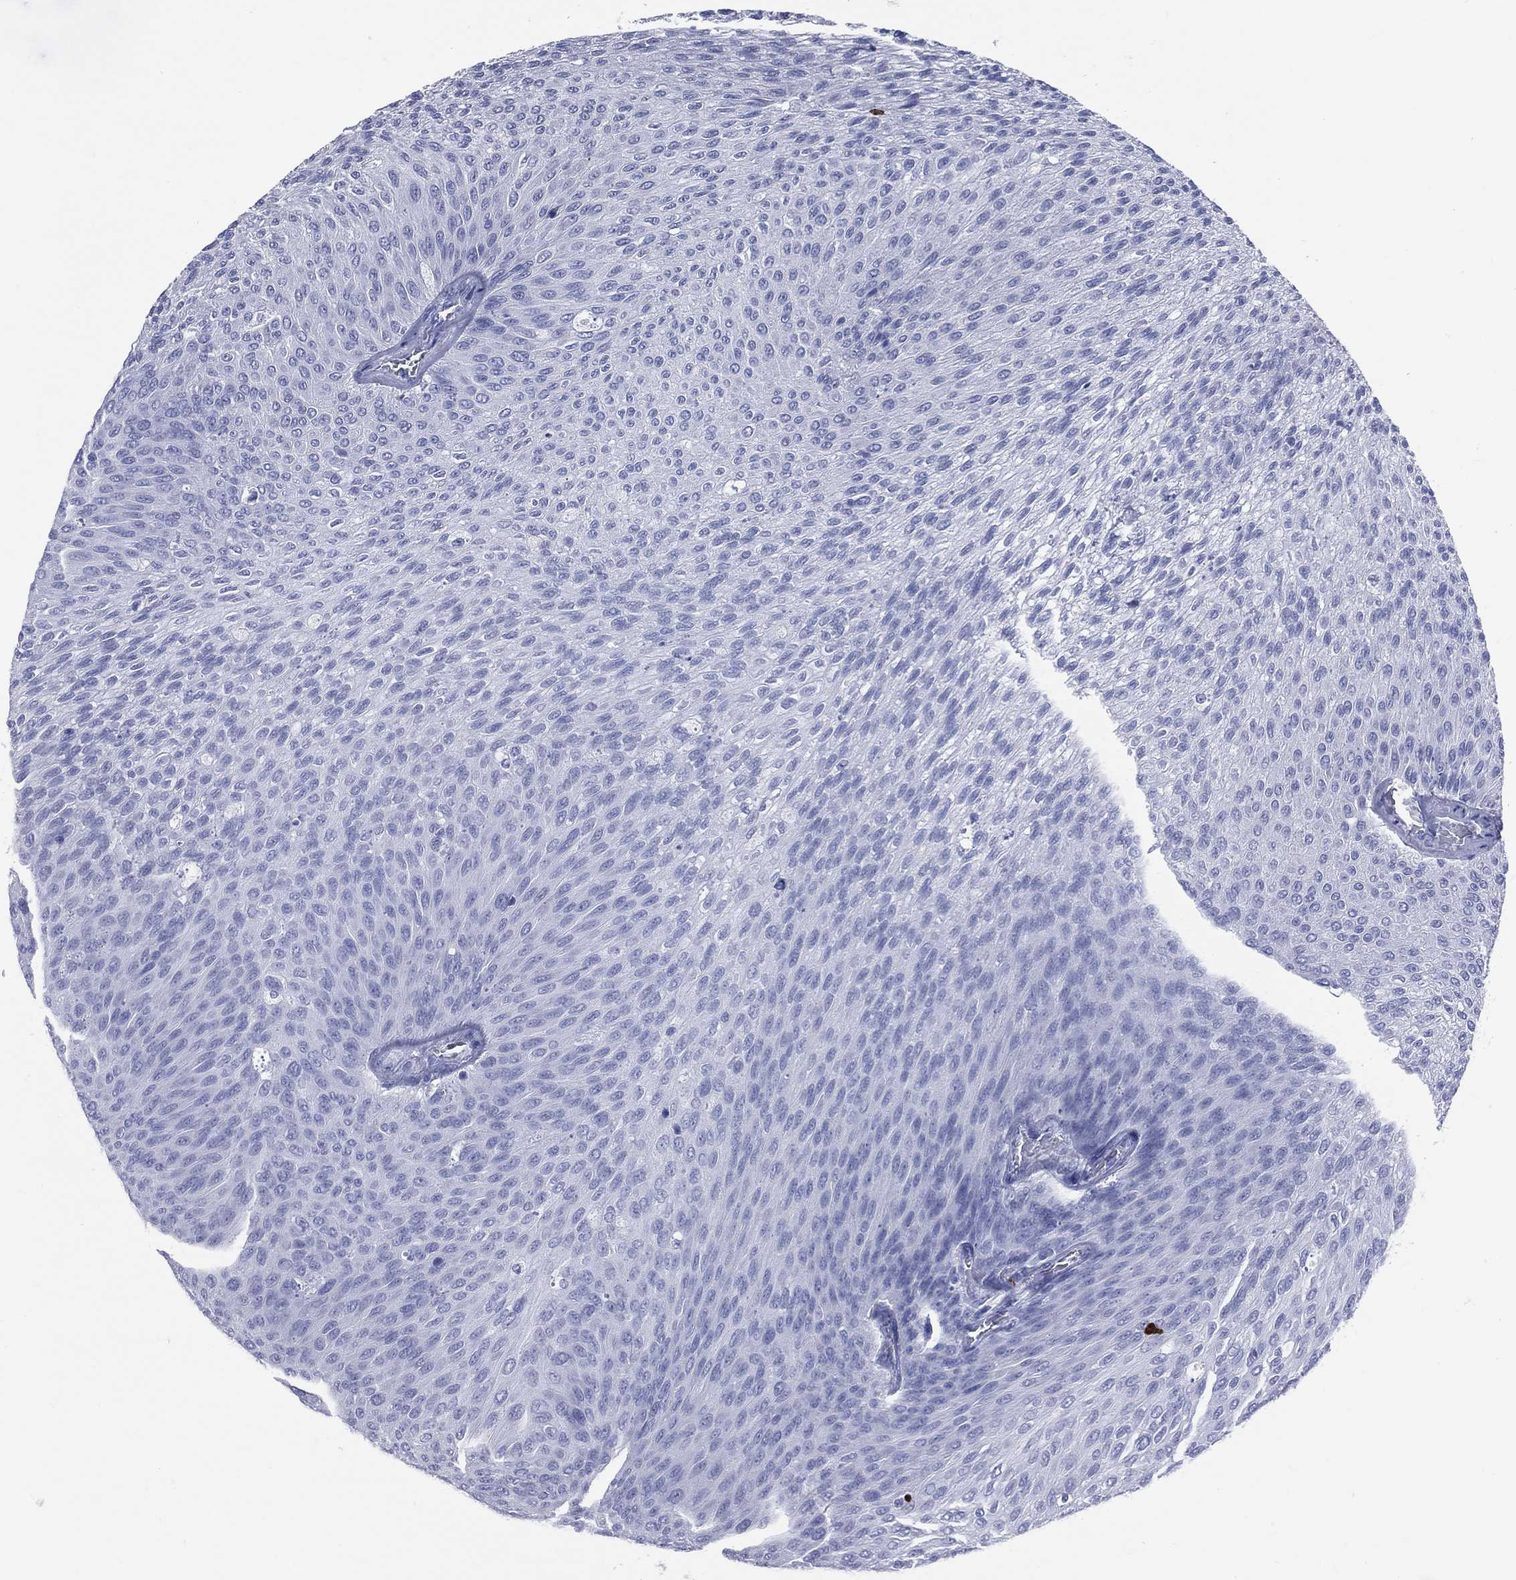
{"staining": {"intensity": "negative", "quantity": "none", "location": "none"}, "tissue": "urothelial cancer", "cell_type": "Tumor cells", "image_type": "cancer", "snomed": [{"axis": "morphology", "description": "Urothelial carcinoma, Low grade"}, {"axis": "topography", "description": "Ureter, NOS"}, {"axis": "topography", "description": "Urinary bladder"}], "caption": "This image is of urothelial cancer stained with immunohistochemistry (IHC) to label a protein in brown with the nuclei are counter-stained blue. There is no expression in tumor cells.", "gene": "PGLYRP1", "patient": {"sex": "male", "age": 78}}